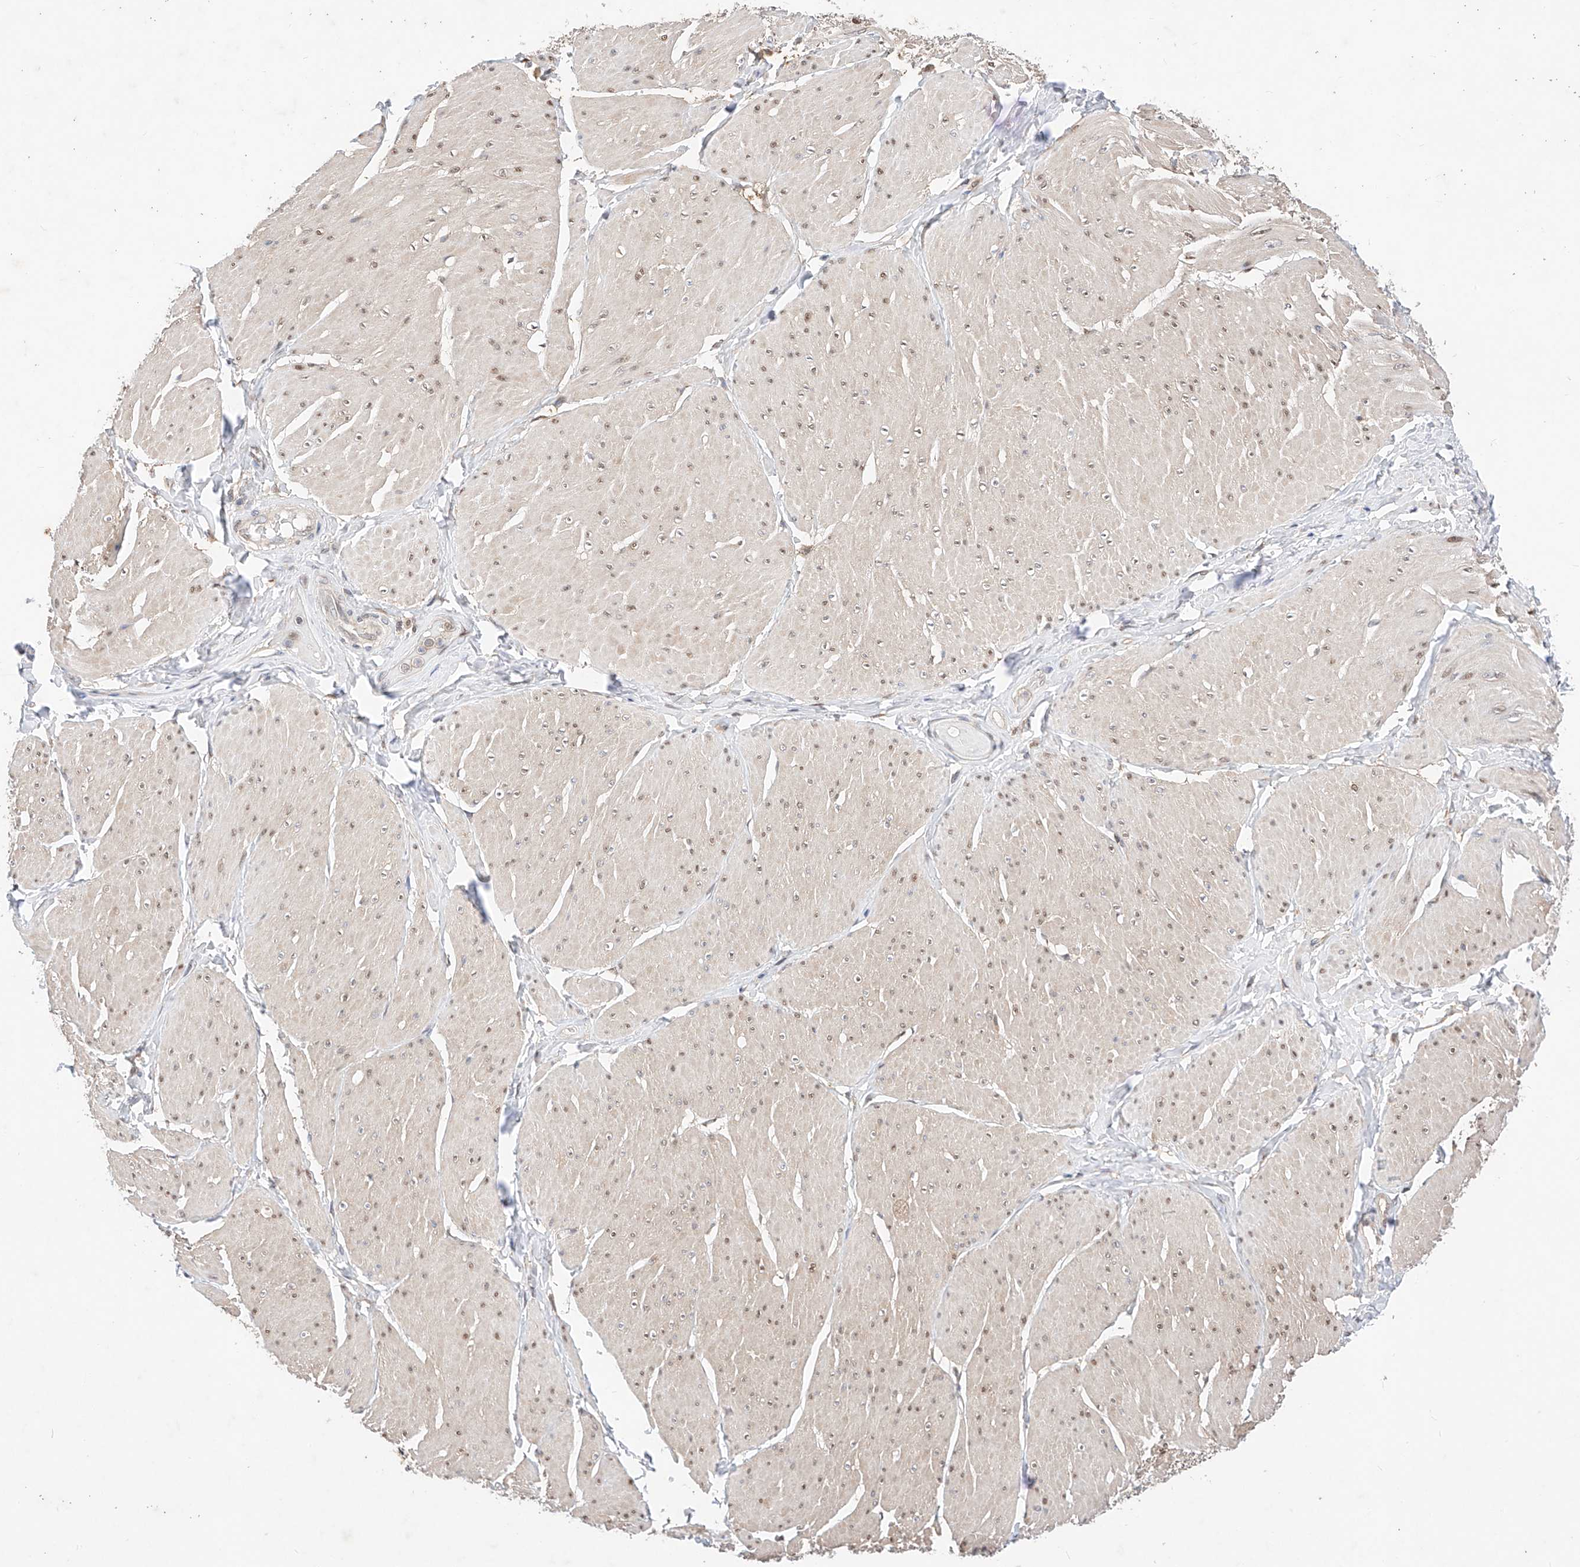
{"staining": {"intensity": "weak", "quantity": "25%-75%", "location": "cytoplasmic/membranous,nuclear"}, "tissue": "smooth muscle", "cell_type": "Smooth muscle cells", "image_type": "normal", "snomed": [{"axis": "morphology", "description": "Urothelial carcinoma, High grade"}, {"axis": "topography", "description": "Urinary bladder"}], "caption": "Smooth muscle stained with IHC reveals weak cytoplasmic/membranous,nuclear positivity in about 25%-75% of smooth muscle cells. The protein of interest is stained brown, and the nuclei are stained in blue (DAB IHC with brightfield microscopy, high magnification).", "gene": "ZSCAN4", "patient": {"sex": "male", "age": 46}}